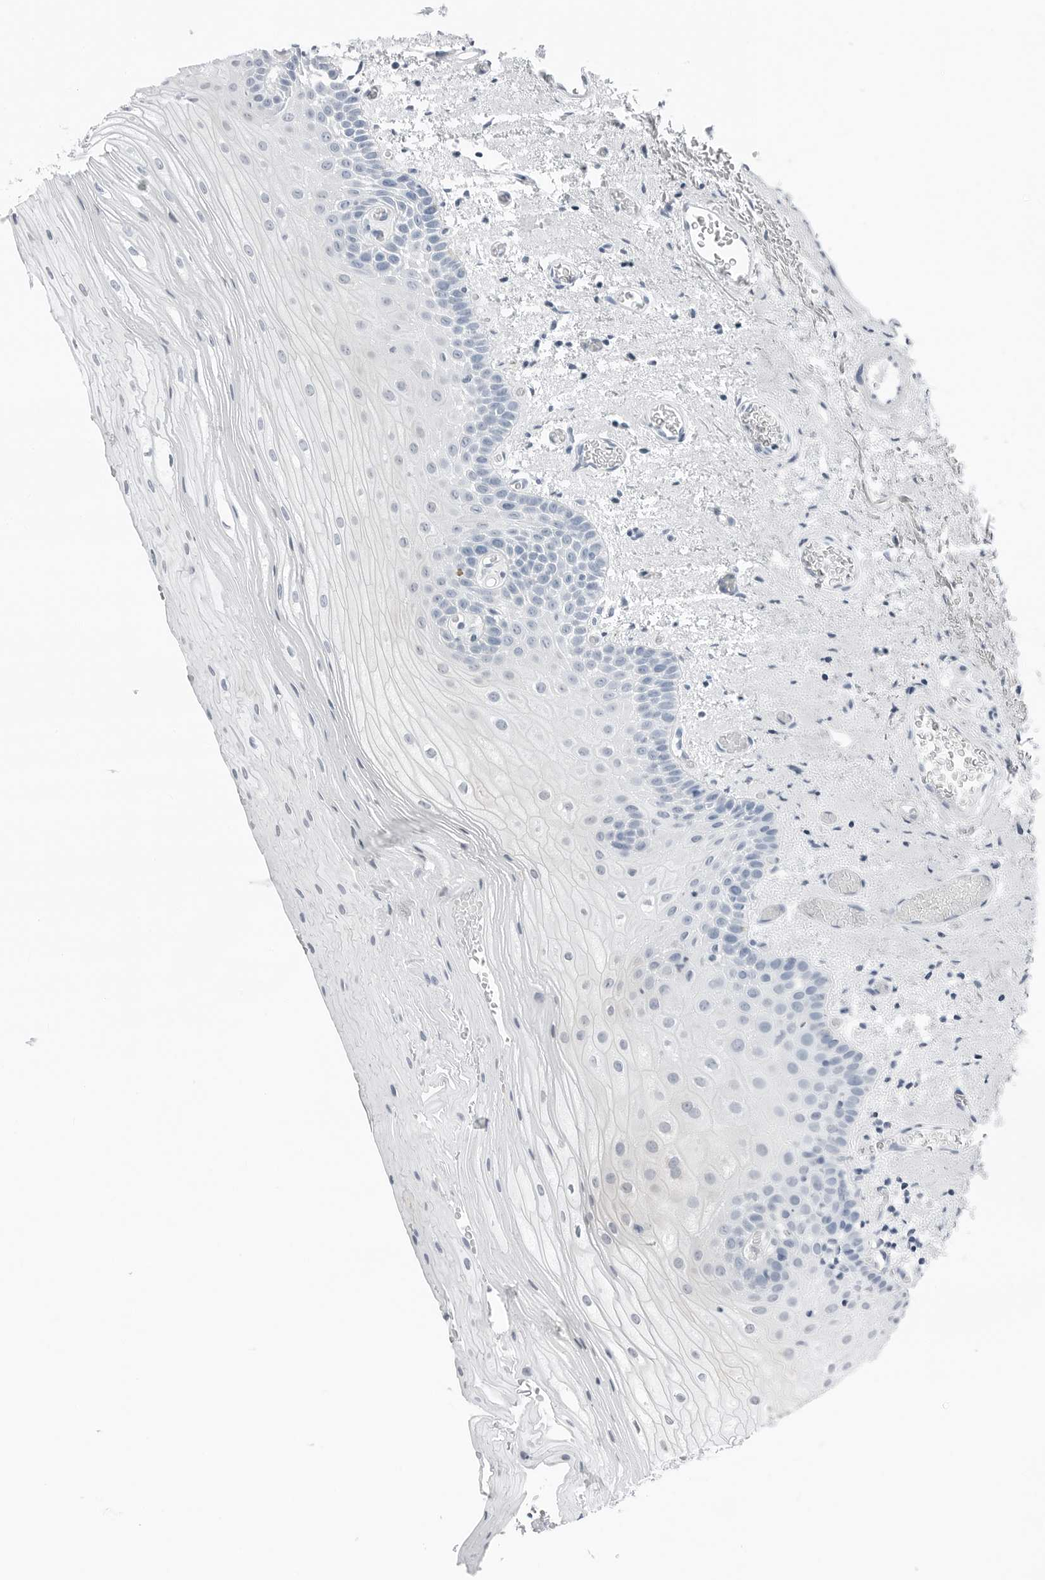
{"staining": {"intensity": "negative", "quantity": "none", "location": "none"}, "tissue": "oral mucosa", "cell_type": "Squamous epithelial cells", "image_type": "normal", "snomed": [{"axis": "morphology", "description": "Normal tissue, NOS"}, {"axis": "topography", "description": "Oral tissue"}], "caption": "DAB (3,3'-diaminobenzidine) immunohistochemical staining of normal oral mucosa shows no significant staining in squamous epithelial cells. The staining was performed using DAB (3,3'-diaminobenzidine) to visualize the protein expression in brown, while the nuclei were stained in blue with hematoxylin (Magnification: 20x).", "gene": "SLPI", "patient": {"sex": "male", "age": 52}}